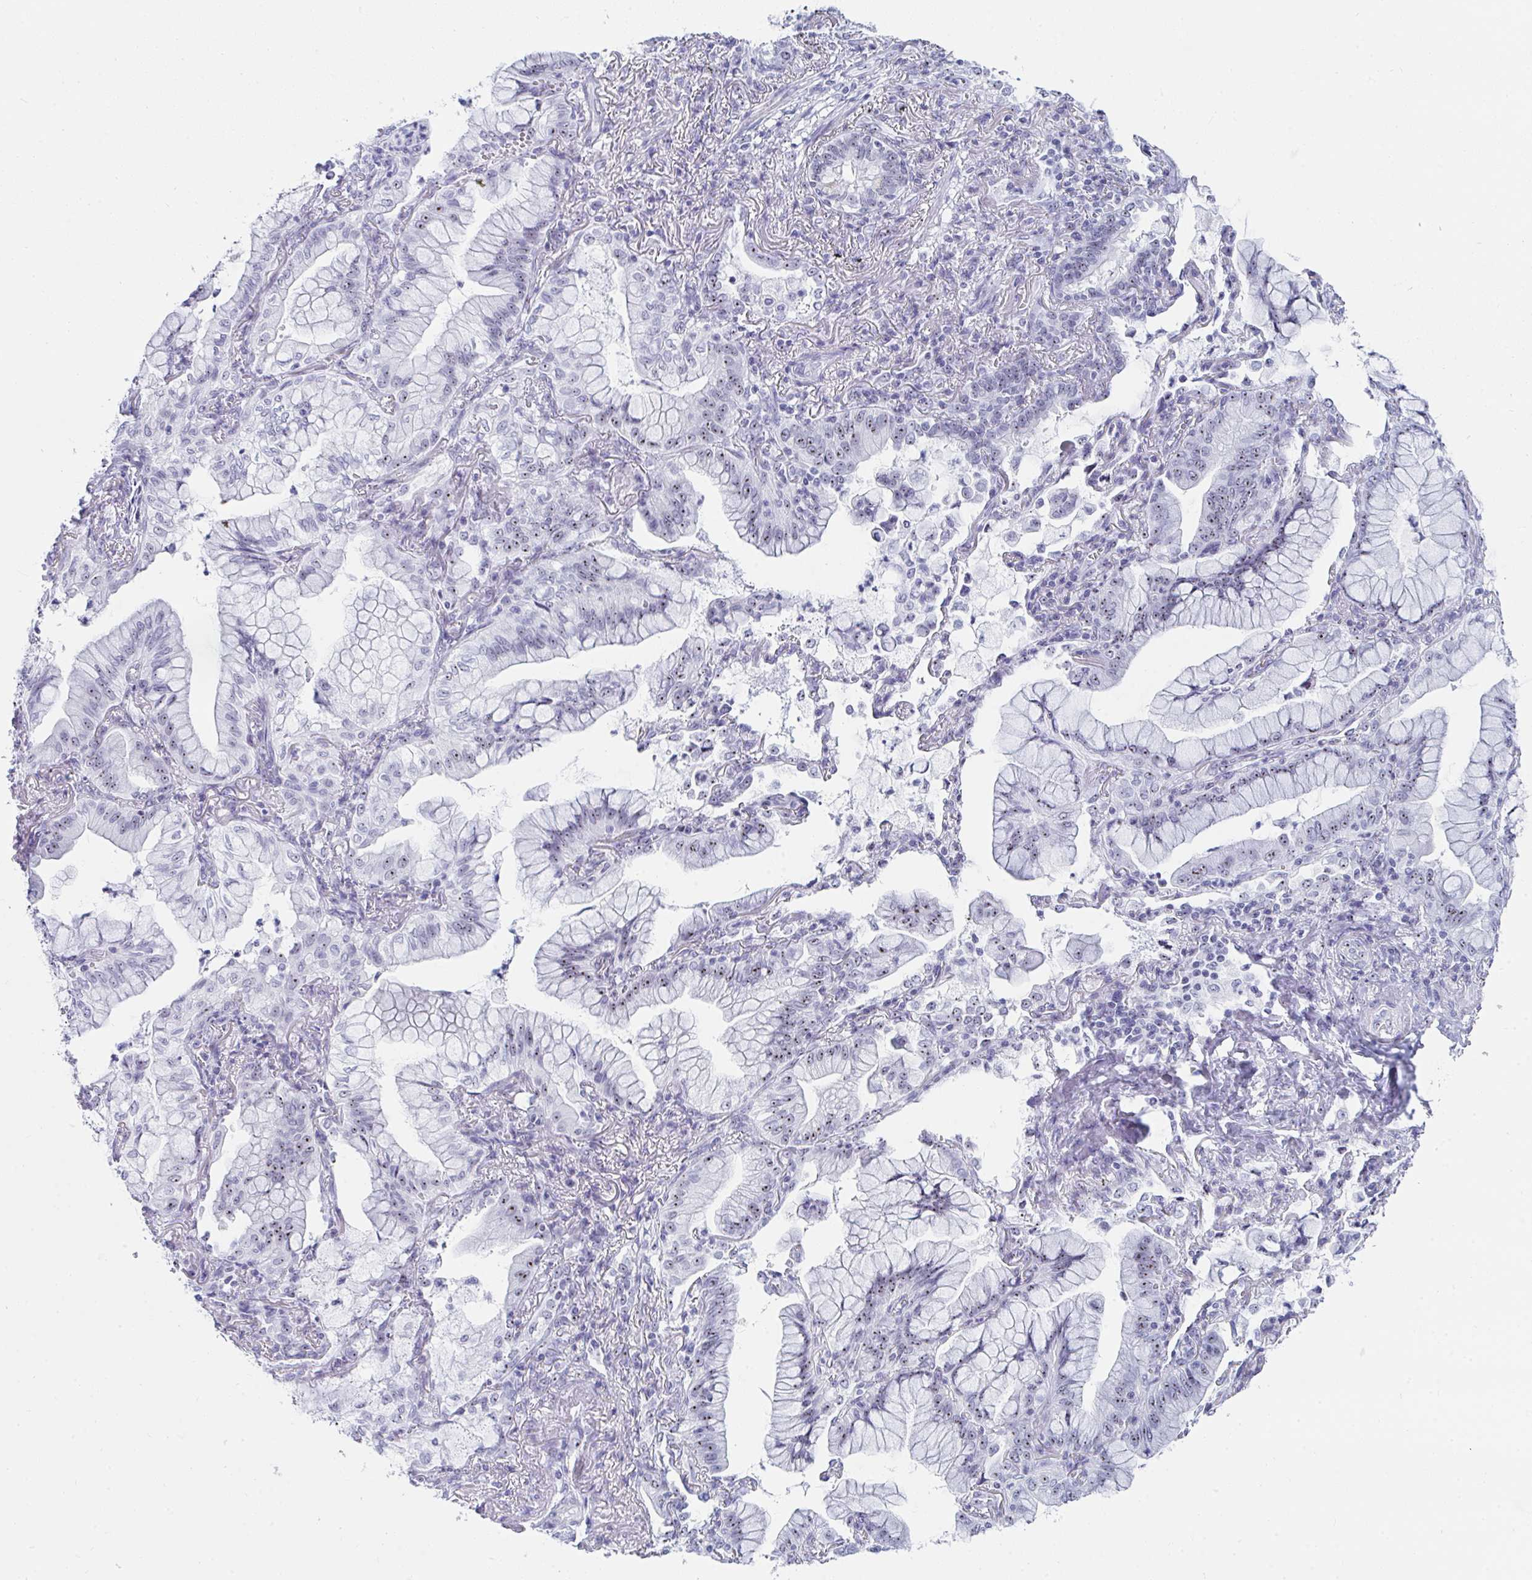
{"staining": {"intensity": "moderate", "quantity": "25%-75%", "location": "nuclear"}, "tissue": "lung cancer", "cell_type": "Tumor cells", "image_type": "cancer", "snomed": [{"axis": "morphology", "description": "Adenocarcinoma, NOS"}, {"axis": "topography", "description": "Lung"}], "caption": "DAB immunohistochemical staining of lung cancer (adenocarcinoma) displays moderate nuclear protein staining in about 25%-75% of tumor cells.", "gene": "NOP10", "patient": {"sex": "male", "age": 77}}